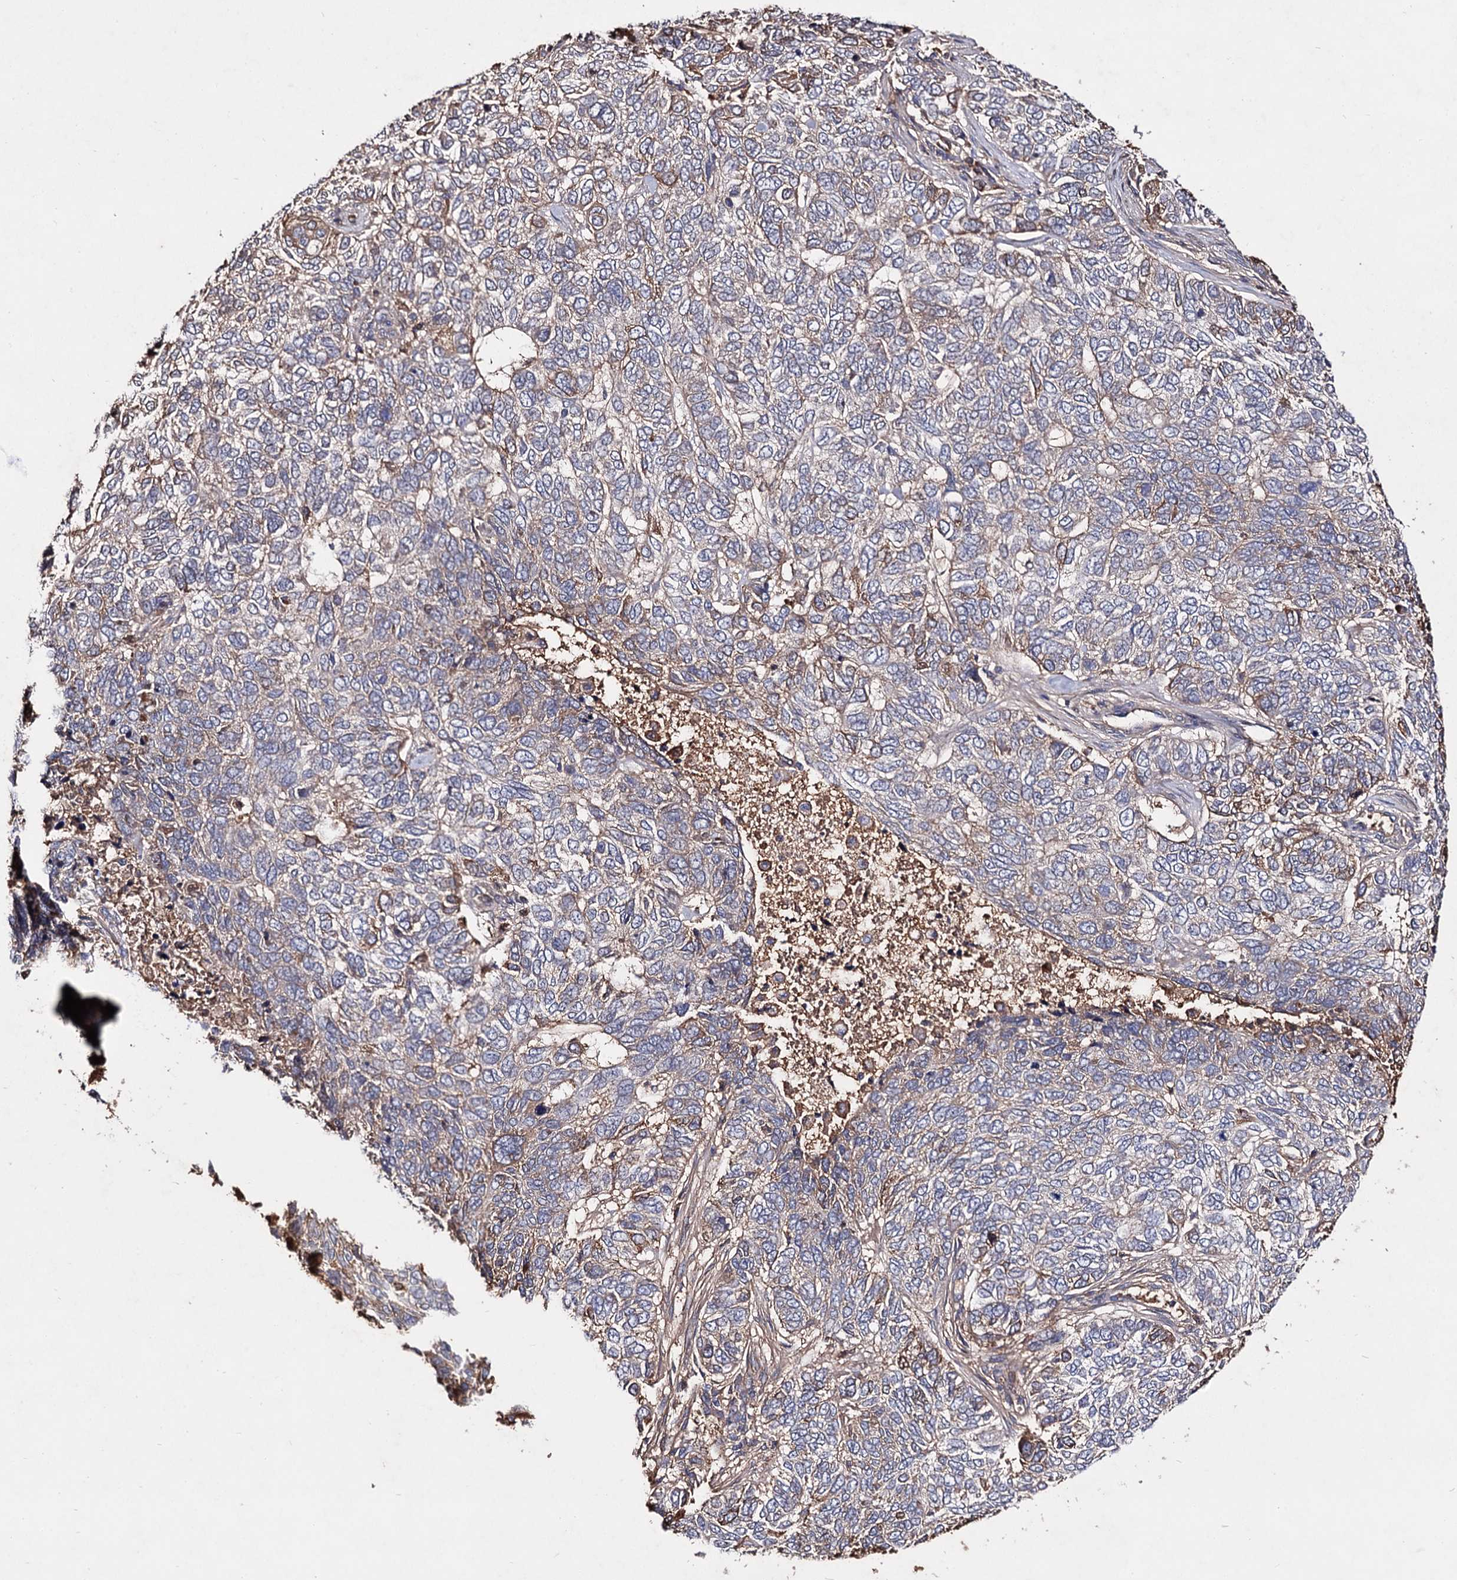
{"staining": {"intensity": "weak", "quantity": "25%-75%", "location": "cytoplasmic/membranous"}, "tissue": "skin cancer", "cell_type": "Tumor cells", "image_type": "cancer", "snomed": [{"axis": "morphology", "description": "Basal cell carcinoma"}, {"axis": "topography", "description": "Skin"}], "caption": "Protein expression analysis of skin basal cell carcinoma reveals weak cytoplasmic/membranous staining in approximately 25%-75% of tumor cells.", "gene": "ARFIP2", "patient": {"sex": "female", "age": 65}}